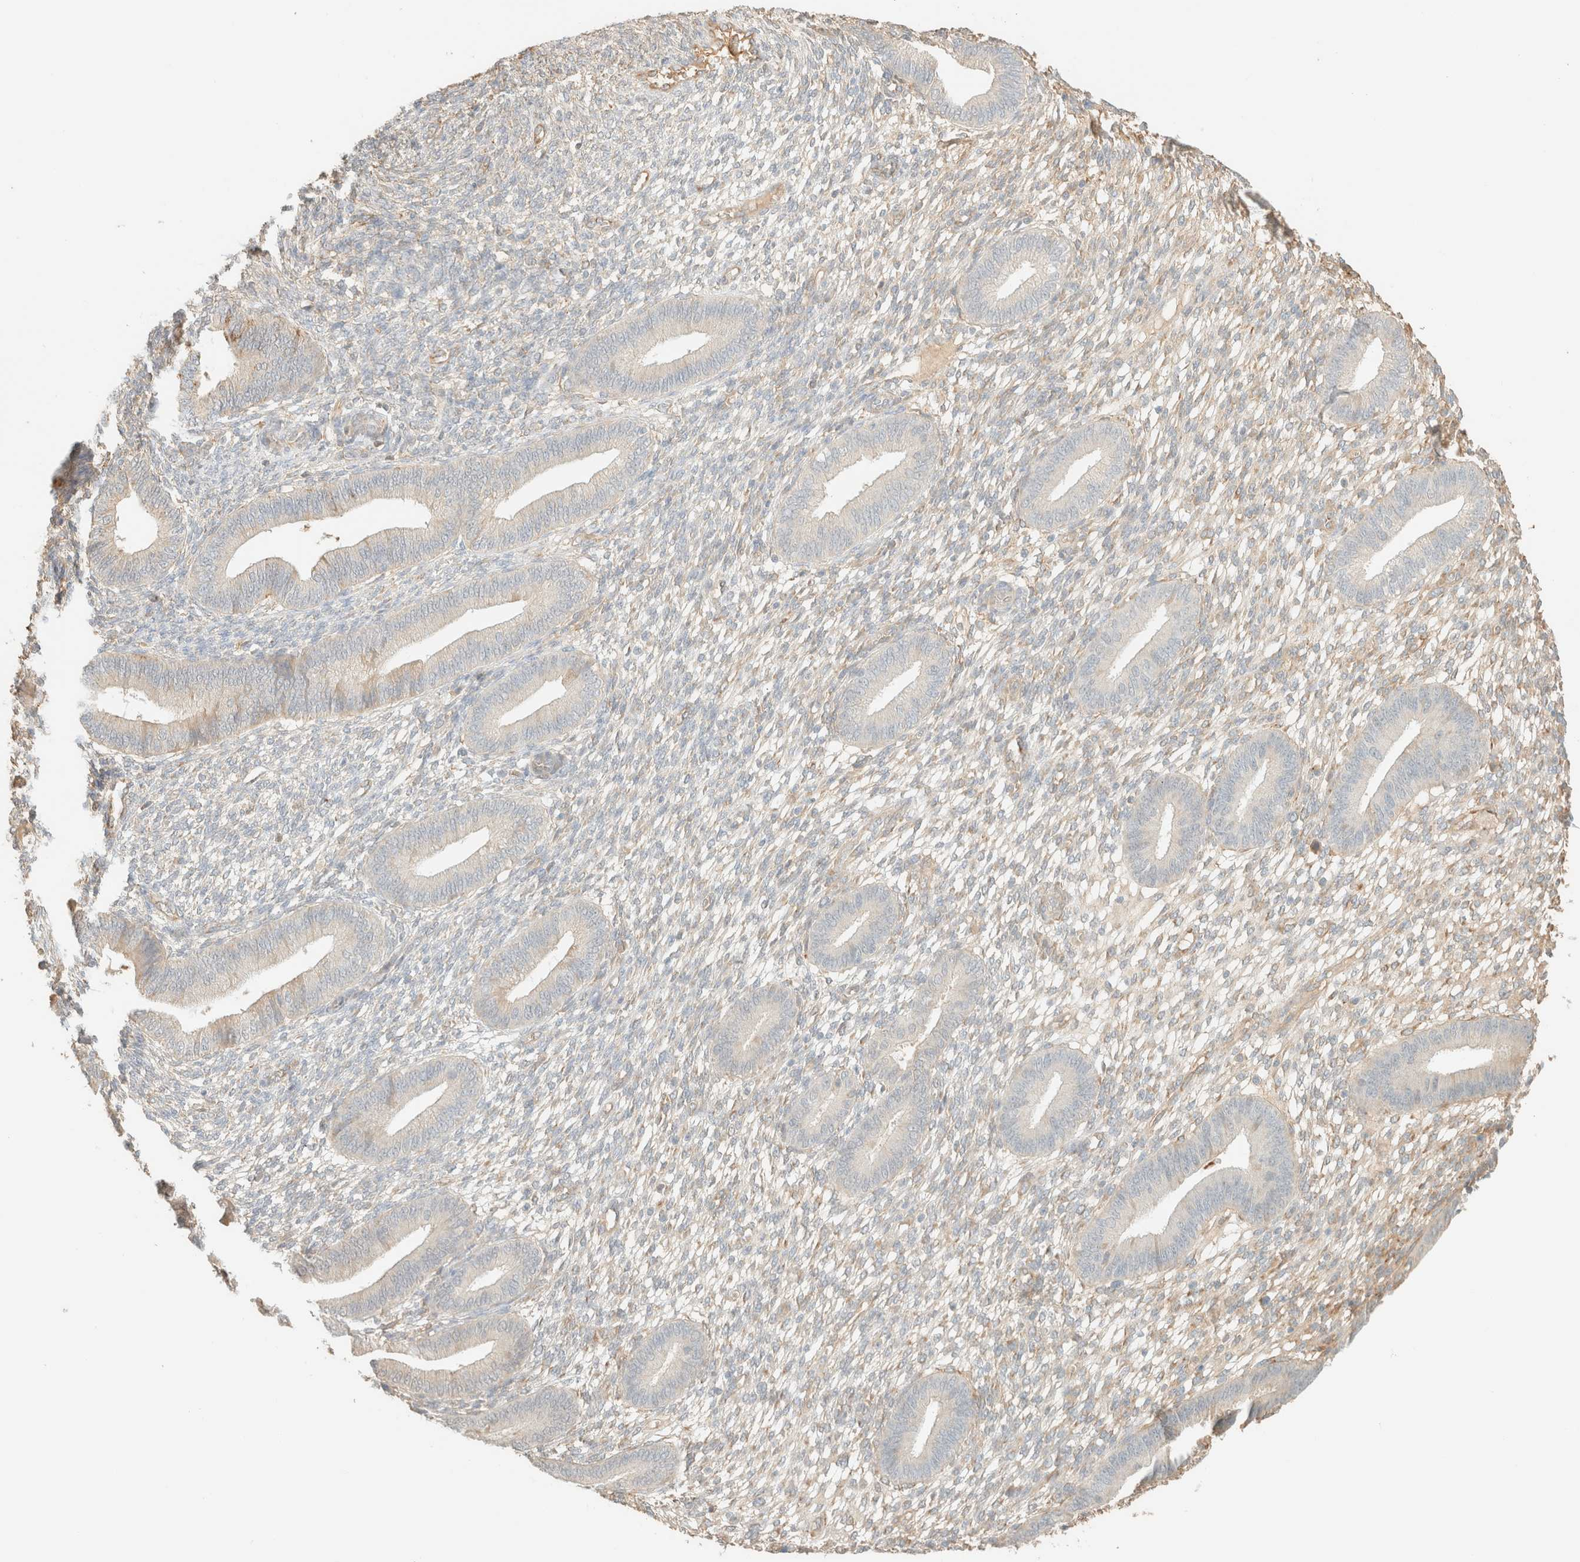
{"staining": {"intensity": "weak", "quantity": "<25%", "location": "cytoplasmic/membranous"}, "tissue": "endometrium", "cell_type": "Cells in endometrial stroma", "image_type": "normal", "snomed": [{"axis": "morphology", "description": "Normal tissue, NOS"}, {"axis": "topography", "description": "Endometrium"}], "caption": "IHC of benign endometrium reveals no positivity in cells in endometrial stroma.", "gene": "SPARCL1", "patient": {"sex": "female", "age": 46}}